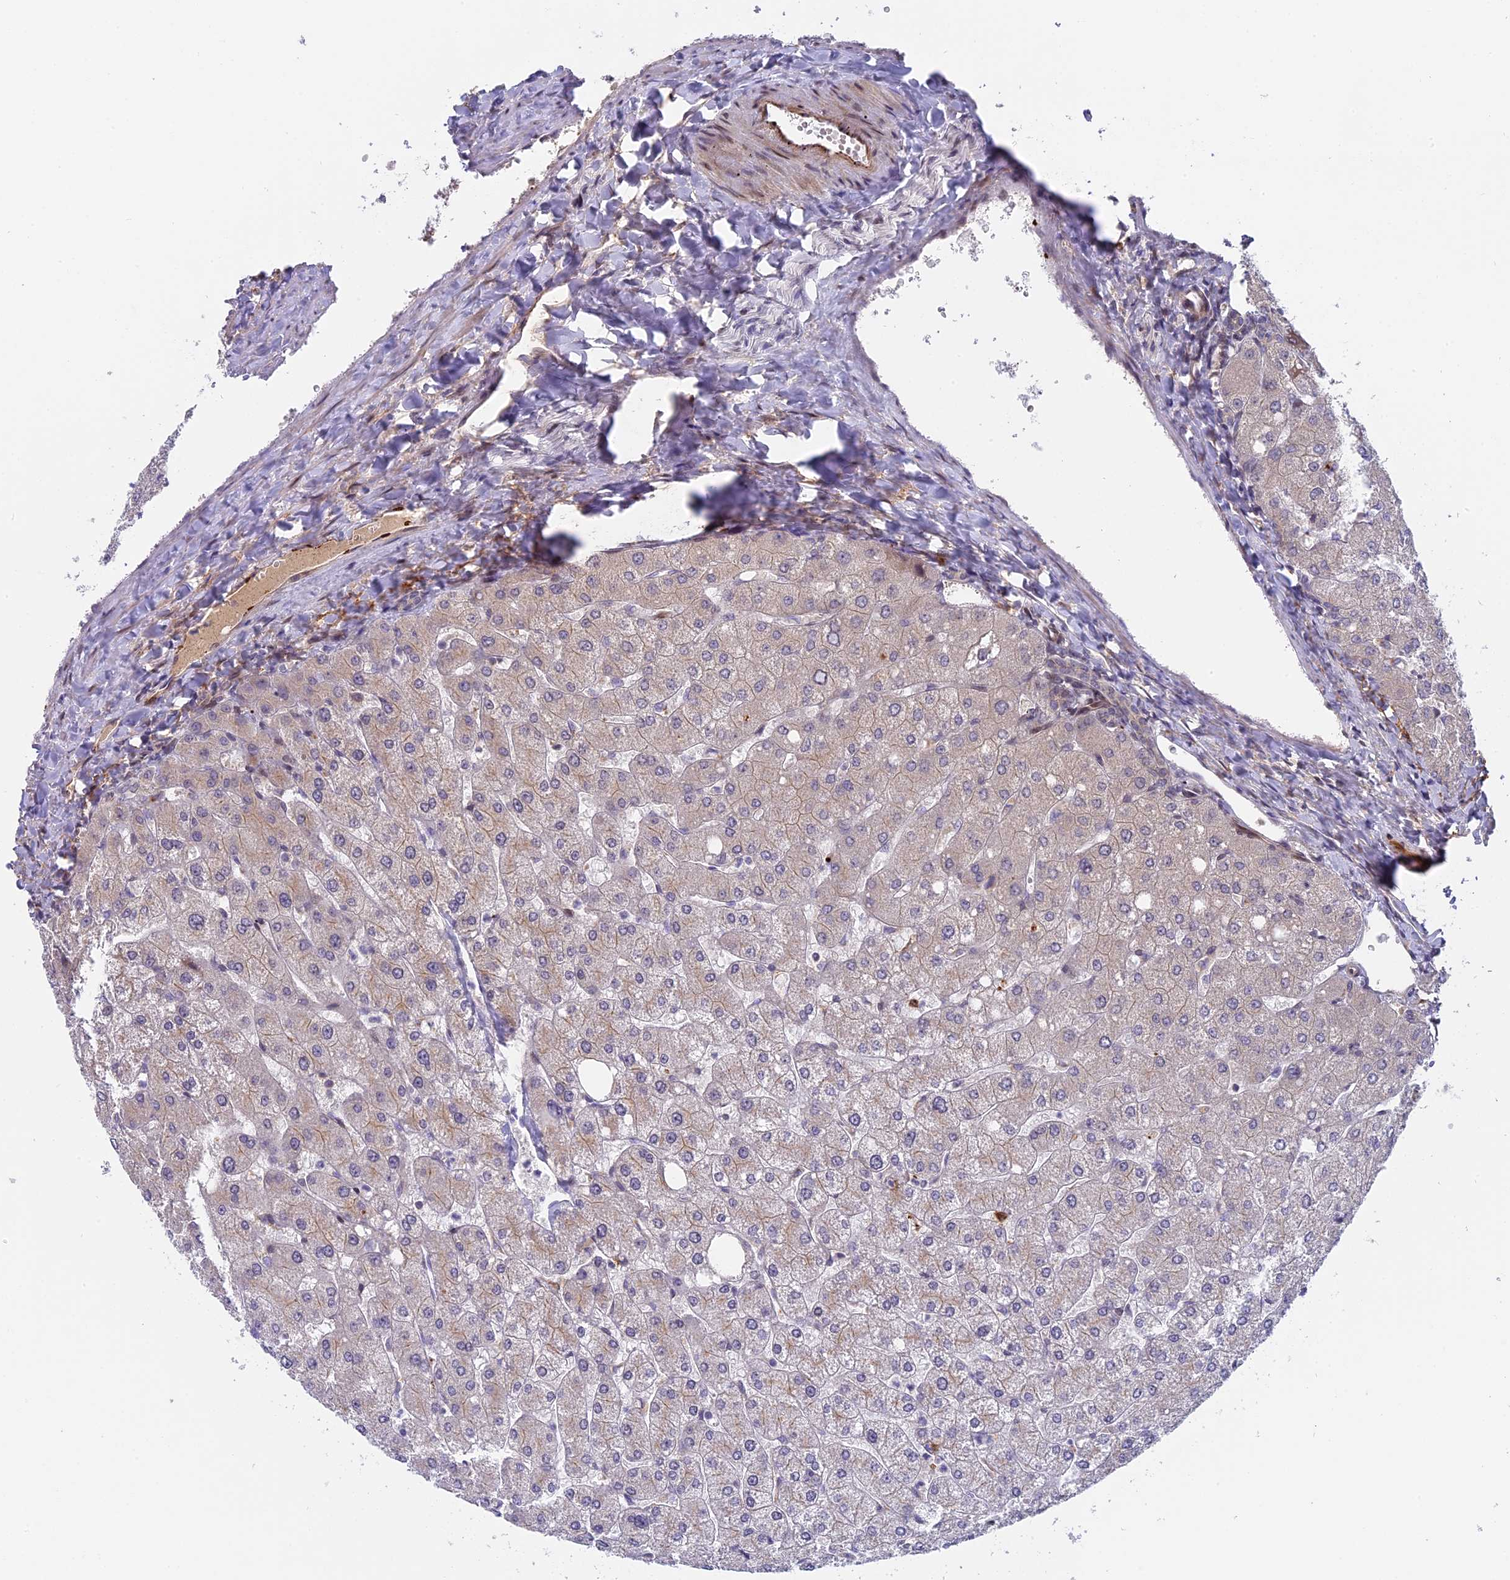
{"staining": {"intensity": "negative", "quantity": "none", "location": "none"}, "tissue": "liver", "cell_type": "Cholangiocytes", "image_type": "normal", "snomed": [{"axis": "morphology", "description": "Normal tissue, NOS"}, {"axis": "topography", "description": "Liver"}], "caption": "DAB immunohistochemical staining of unremarkable liver demonstrates no significant expression in cholangiocytes. (Brightfield microscopy of DAB IHC at high magnification).", "gene": "PYGO1", "patient": {"sex": "male", "age": 55}}